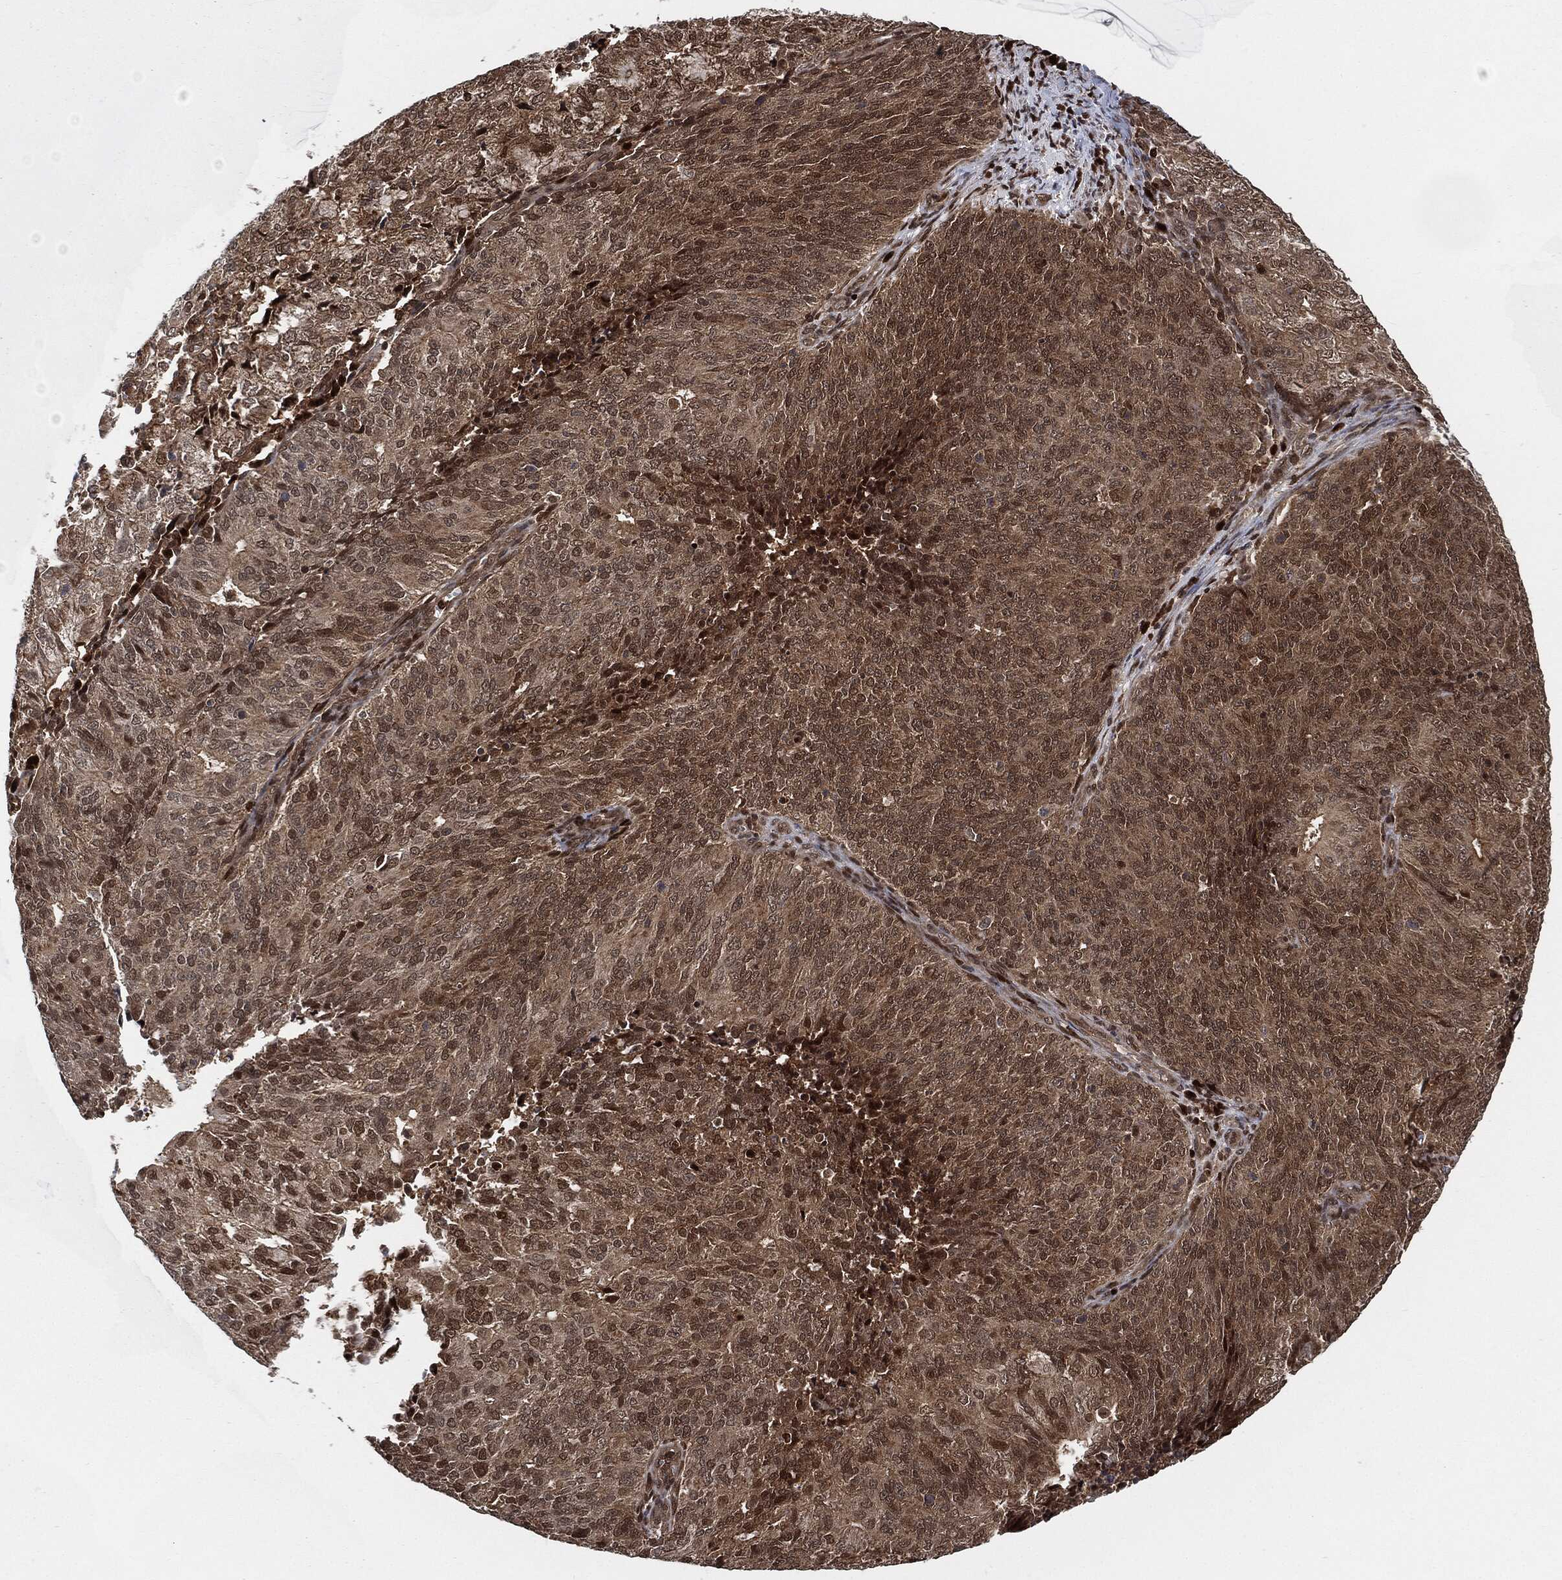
{"staining": {"intensity": "moderate", "quantity": ">75%", "location": "cytoplasmic/membranous,nuclear"}, "tissue": "endometrial cancer", "cell_type": "Tumor cells", "image_type": "cancer", "snomed": [{"axis": "morphology", "description": "Adenocarcinoma, NOS"}, {"axis": "topography", "description": "Endometrium"}], "caption": "There is medium levels of moderate cytoplasmic/membranous and nuclear staining in tumor cells of endometrial cancer (adenocarcinoma), as demonstrated by immunohistochemical staining (brown color).", "gene": "CUTA", "patient": {"sex": "female", "age": 82}}